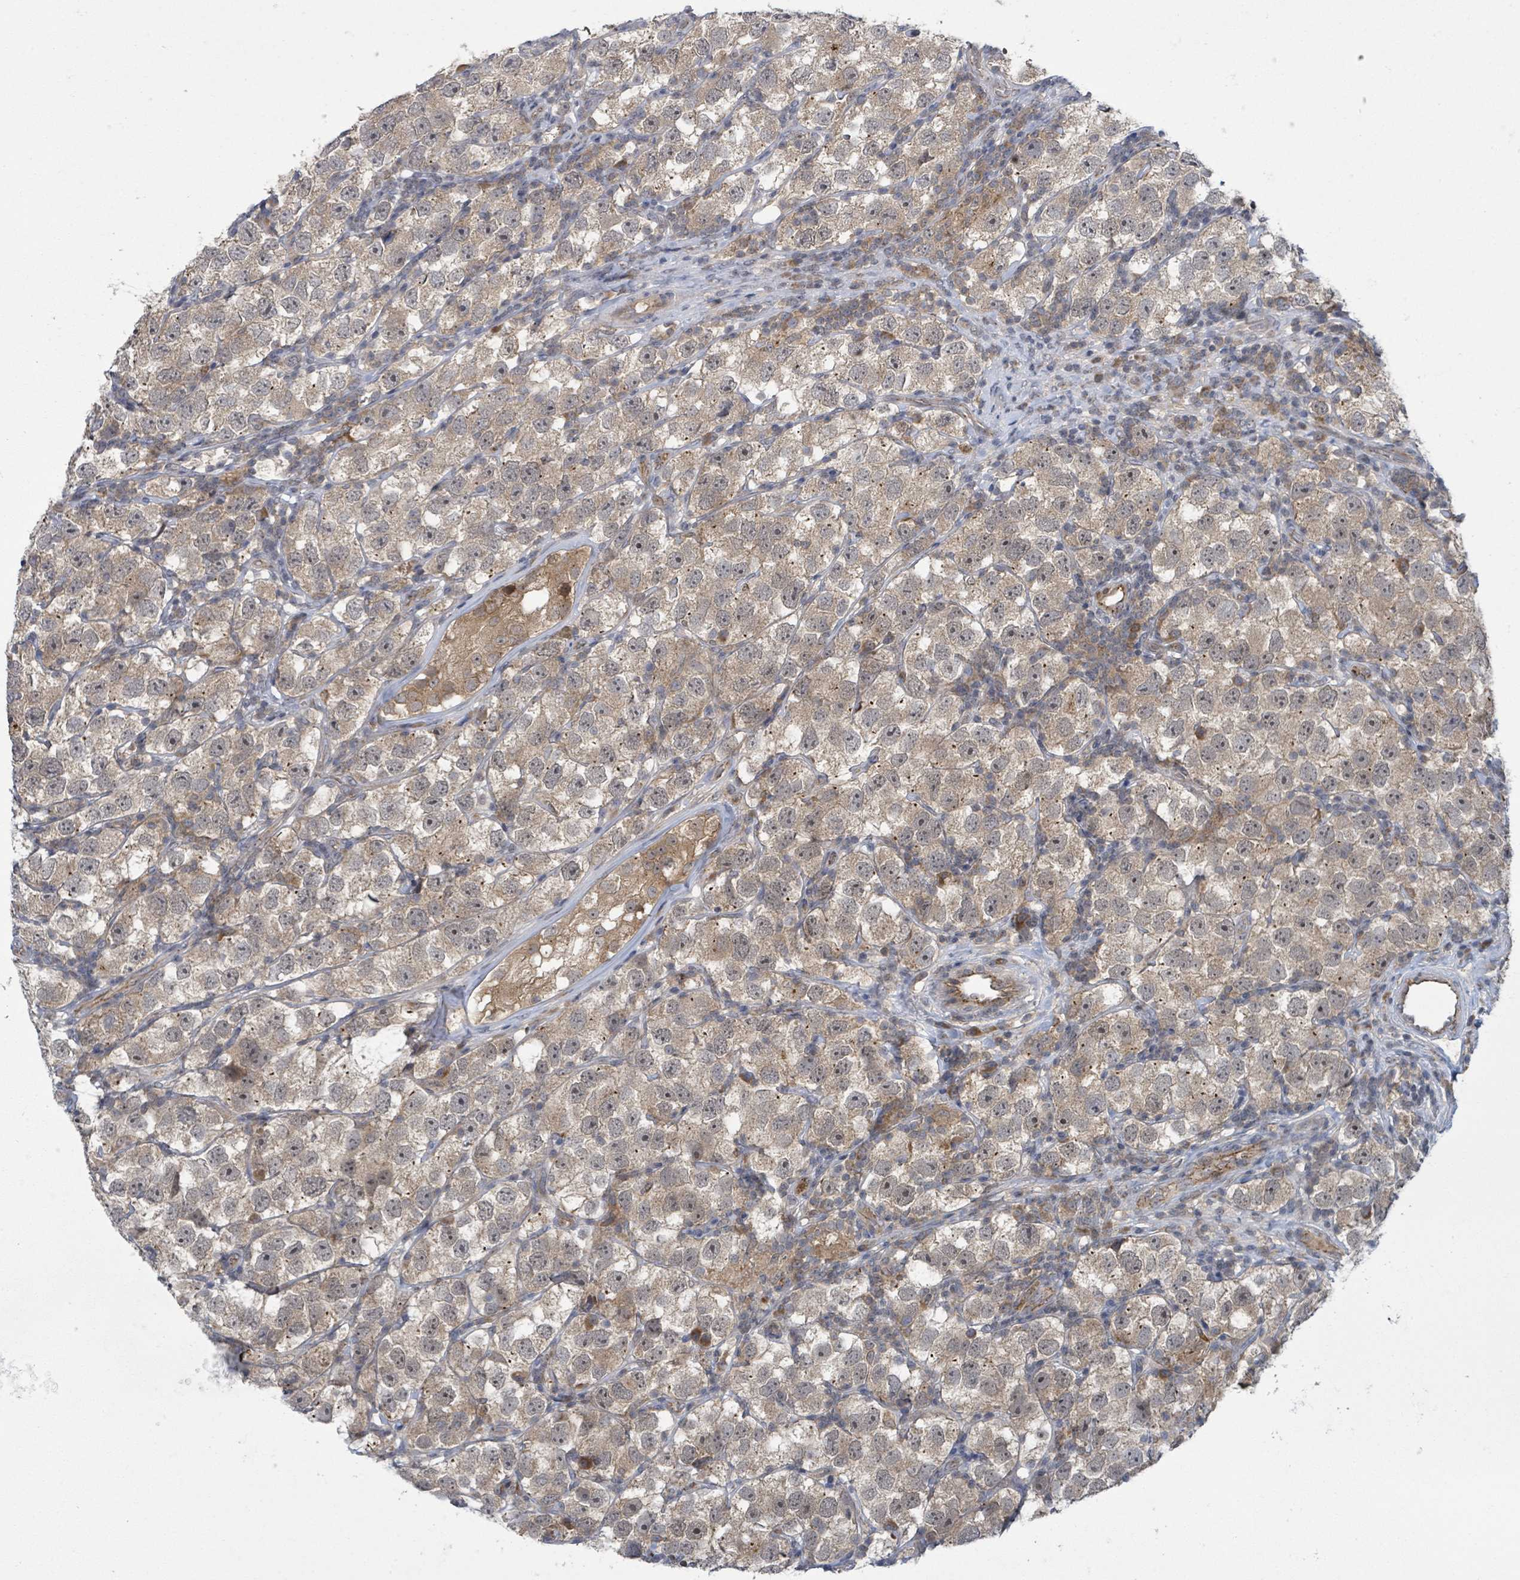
{"staining": {"intensity": "weak", "quantity": ">75%", "location": "cytoplasmic/membranous"}, "tissue": "testis cancer", "cell_type": "Tumor cells", "image_type": "cancer", "snomed": [{"axis": "morphology", "description": "Seminoma, NOS"}, {"axis": "topography", "description": "Testis"}], "caption": "DAB (3,3'-diaminobenzidine) immunohistochemical staining of testis seminoma displays weak cytoplasmic/membranous protein expression in about >75% of tumor cells. (DAB = brown stain, brightfield microscopy at high magnification).", "gene": "CCDC121", "patient": {"sex": "male", "age": 26}}